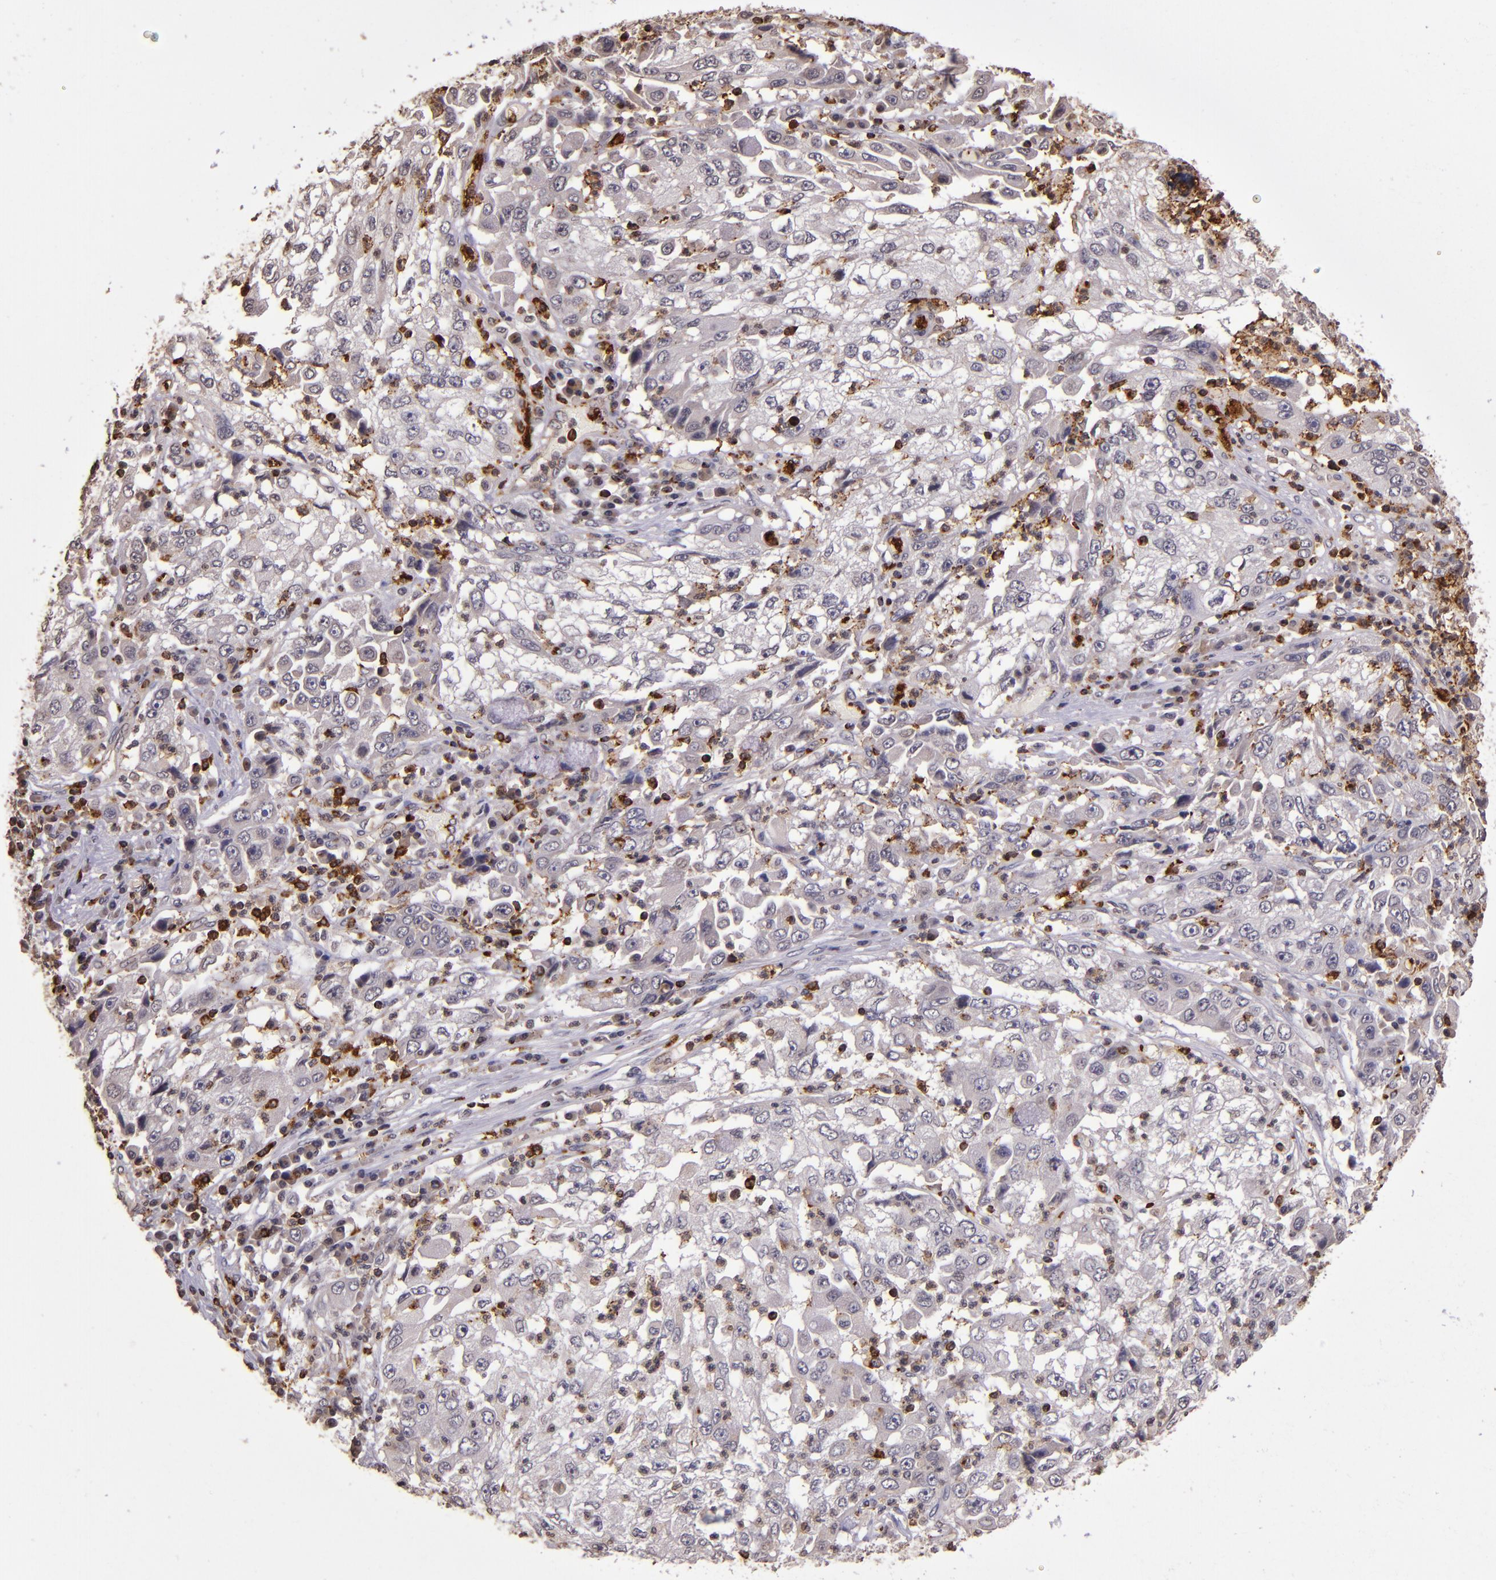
{"staining": {"intensity": "negative", "quantity": "none", "location": "none"}, "tissue": "cervical cancer", "cell_type": "Tumor cells", "image_type": "cancer", "snomed": [{"axis": "morphology", "description": "Squamous cell carcinoma, NOS"}, {"axis": "topography", "description": "Cervix"}], "caption": "The immunohistochemistry (IHC) micrograph has no significant expression in tumor cells of squamous cell carcinoma (cervical) tissue. Brightfield microscopy of immunohistochemistry stained with DAB (3,3'-diaminobenzidine) (brown) and hematoxylin (blue), captured at high magnification.", "gene": "SLC2A3", "patient": {"sex": "female", "age": 36}}